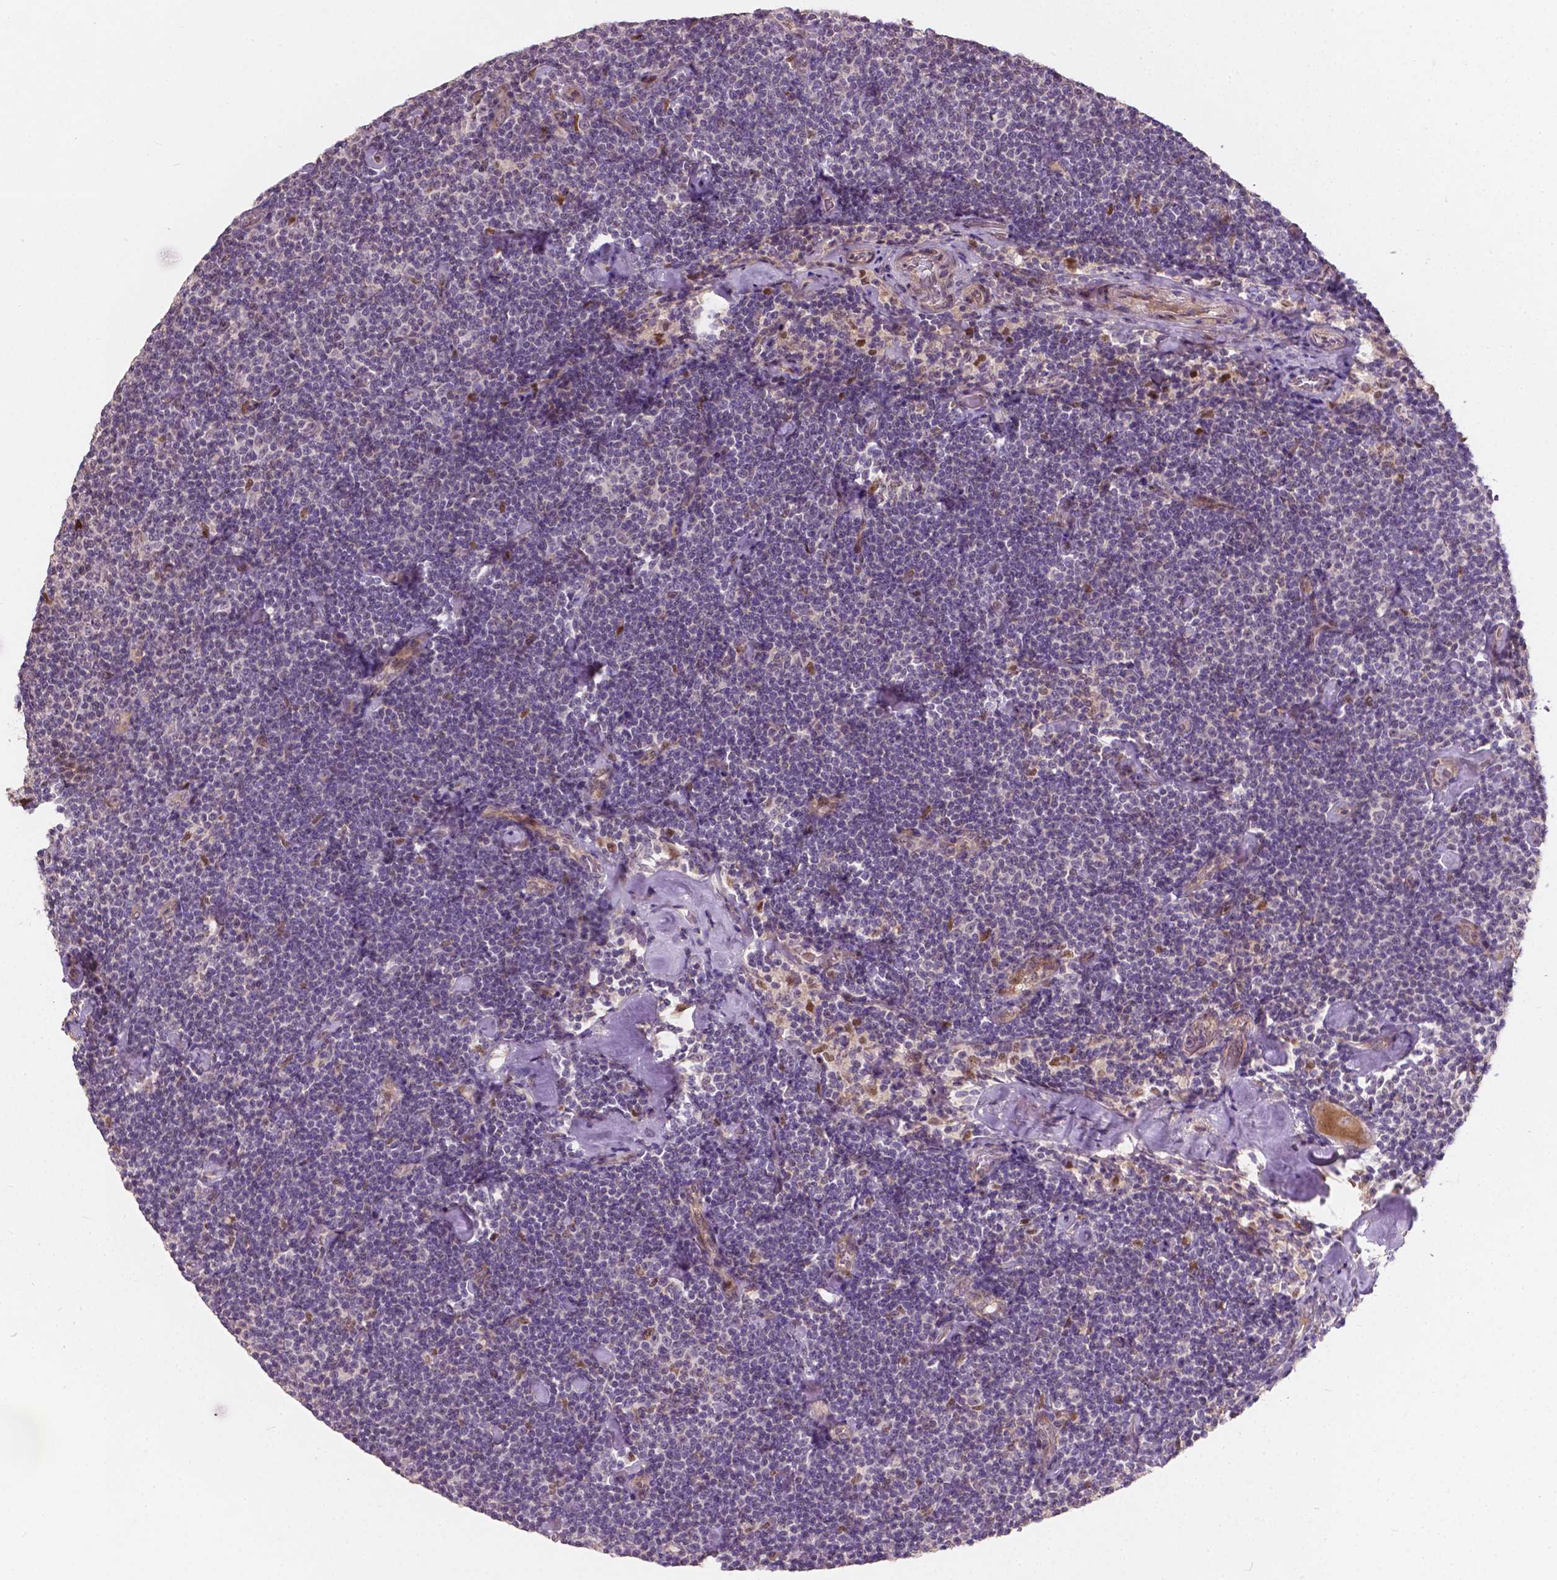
{"staining": {"intensity": "negative", "quantity": "none", "location": "none"}, "tissue": "lymphoma", "cell_type": "Tumor cells", "image_type": "cancer", "snomed": [{"axis": "morphology", "description": "Malignant lymphoma, non-Hodgkin's type, Low grade"}, {"axis": "topography", "description": "Lymph node"}], "caption": "This micrograph is of low-grade malignant lymphoma, non-Hodgkin's type stained with IHC to label a protein in brown with the nuclei are counter-stained blue. There is no expression in tumor cells. (Brightfield microscopy of DAB (3,3'-diaminobenzidine) immunohistochemistry at high magnification).", "gene": "DUSP16", "patient": {"sex": "male", "age": 81}}